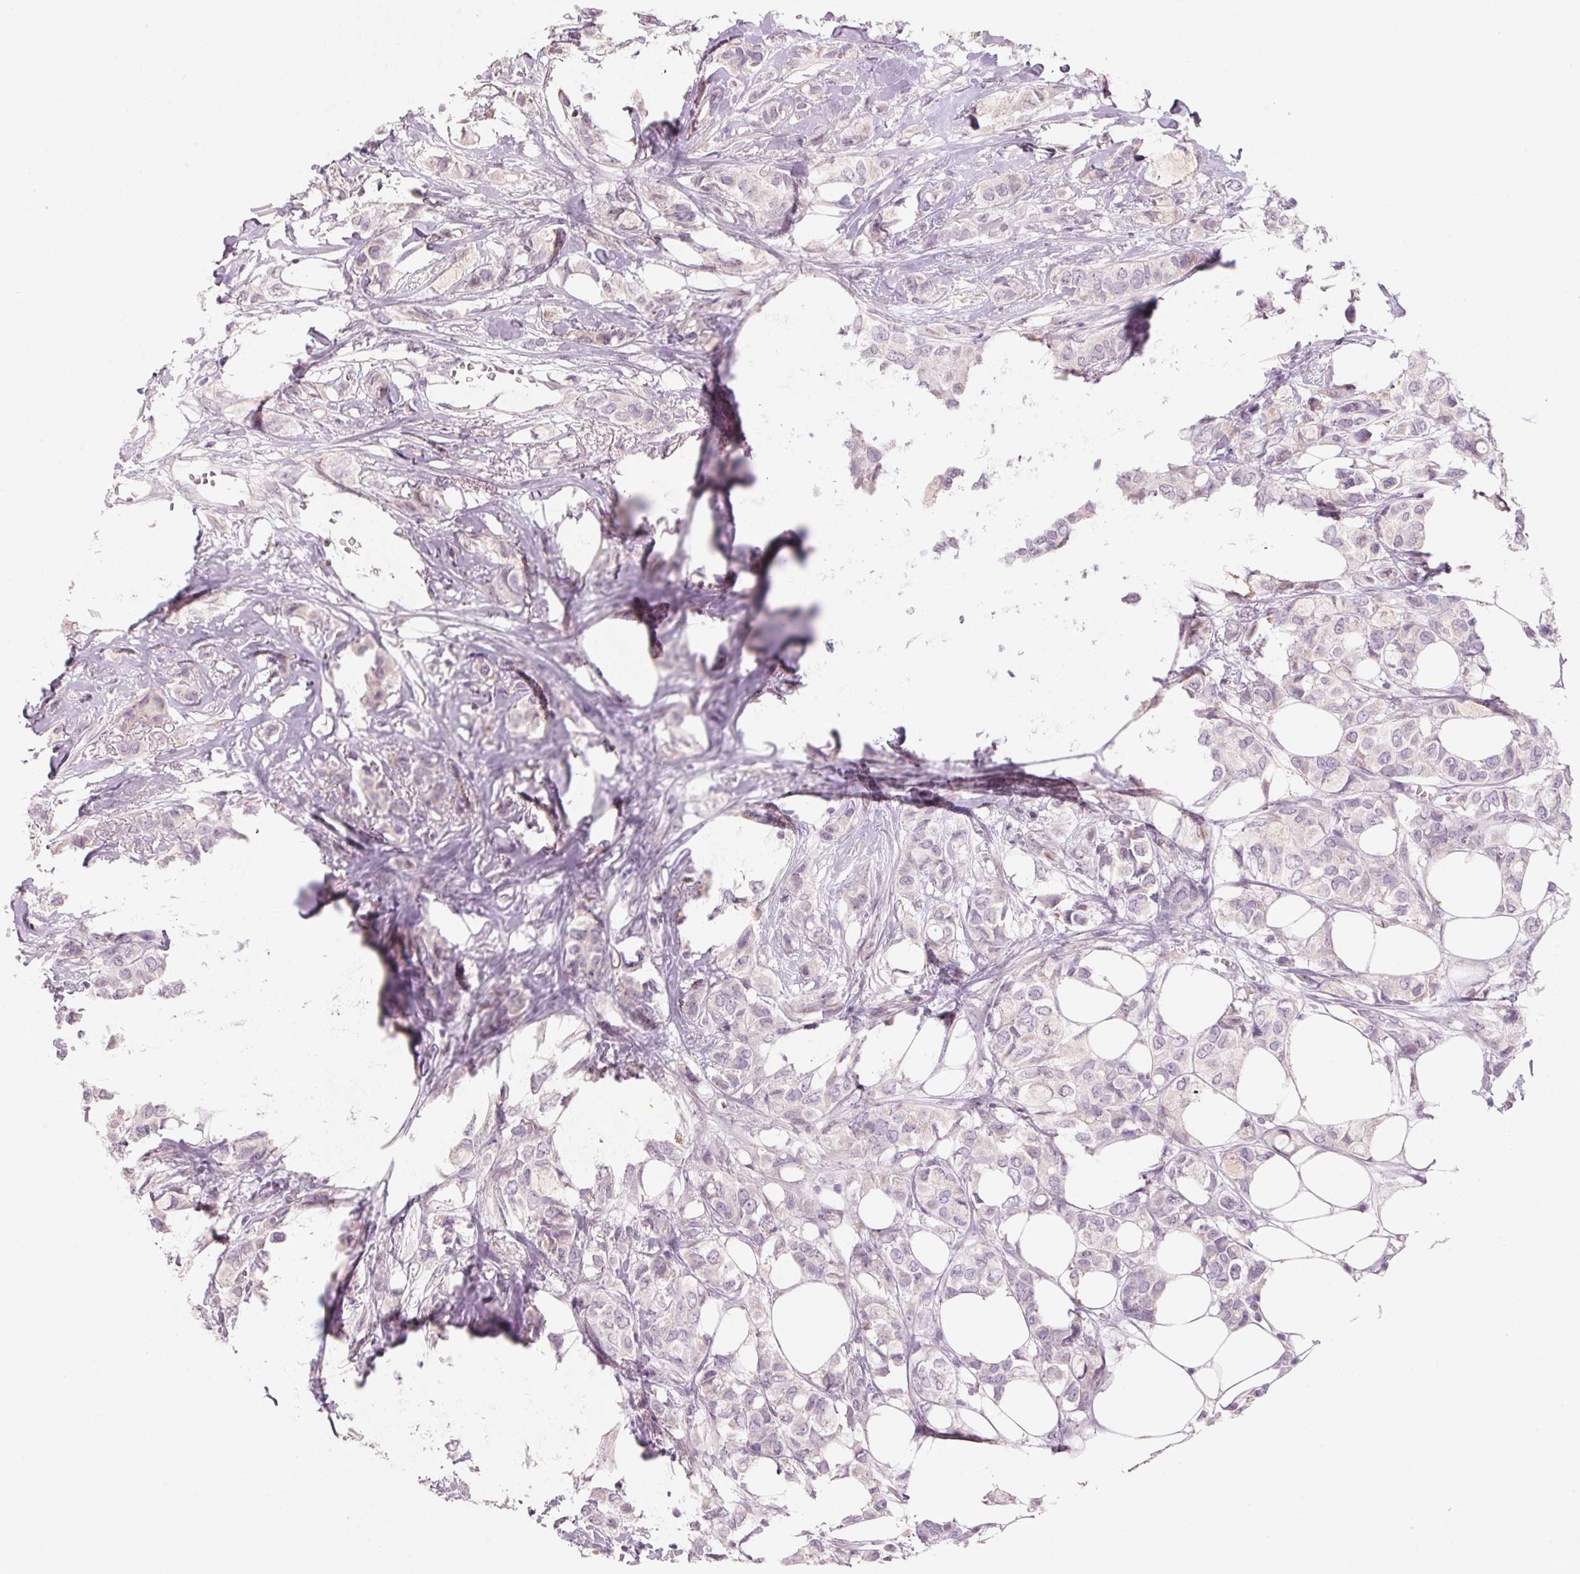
{"staining": {"intensity": "negative", "quantity": "none", "location": "none"}, "tissue": "breast cancer", "cell_type": "Tumor cells", "image_type": "cancer", "snomed": [{"axis": "morphology", "description": "Duct carcinoma"}, {"axis": "topography", "description": "Breast"}], "caption": "An IHC micrograph of breast cancer is shown. There is no staining in tumor cells of breast cancer. (Stains: DAB IHC with hematoxylin counter stain, Microscopy: brightfield microscopy at high magnification).", "gene": "ADAM20", "patient": {"sex": "female", "age": 85}}